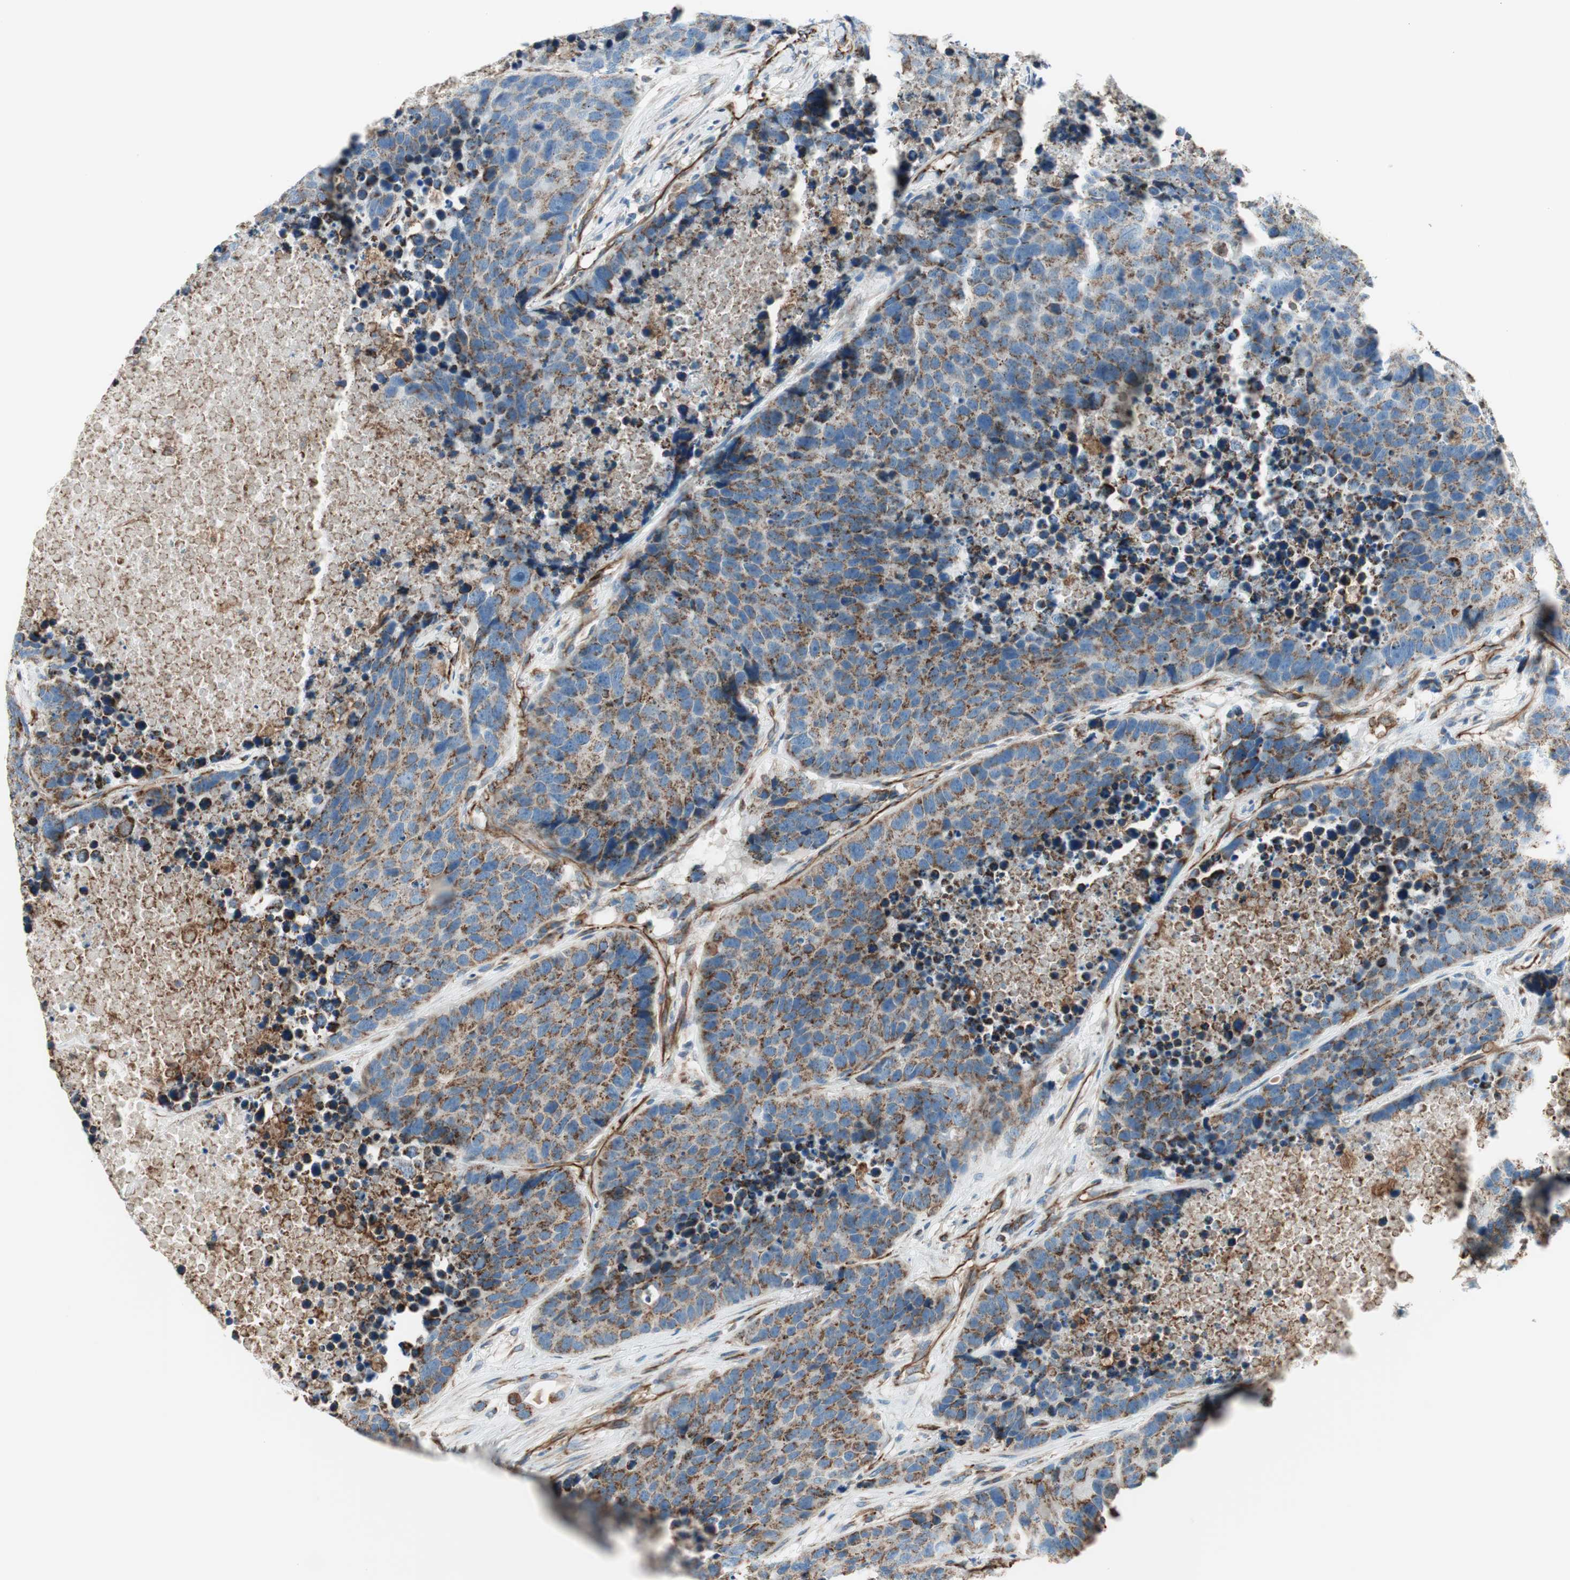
{"staining": {"intensity": "moderate", "quantity": ">75%", "location": "cytoplasmic/membranous"}, "tissue": "carcinoid", "cell_type": "Tumor cells", "image_type": "cancer", "snomed": [{"axis": "morphology", "description": "Carcinoid, malignant, NOS"}, {"axis": "topography", "description": "Lung"}], "caption": "Carcinoid stained with immunohistochemistry (IHC) shows moderate cytoplasmic/membranous expression in about >75% of tumor cells. (Brightfield microscopy of DAB IHC at high magnification).", "gene": "SRCIN1", "patient": {"sex": "male", "age": 60}}